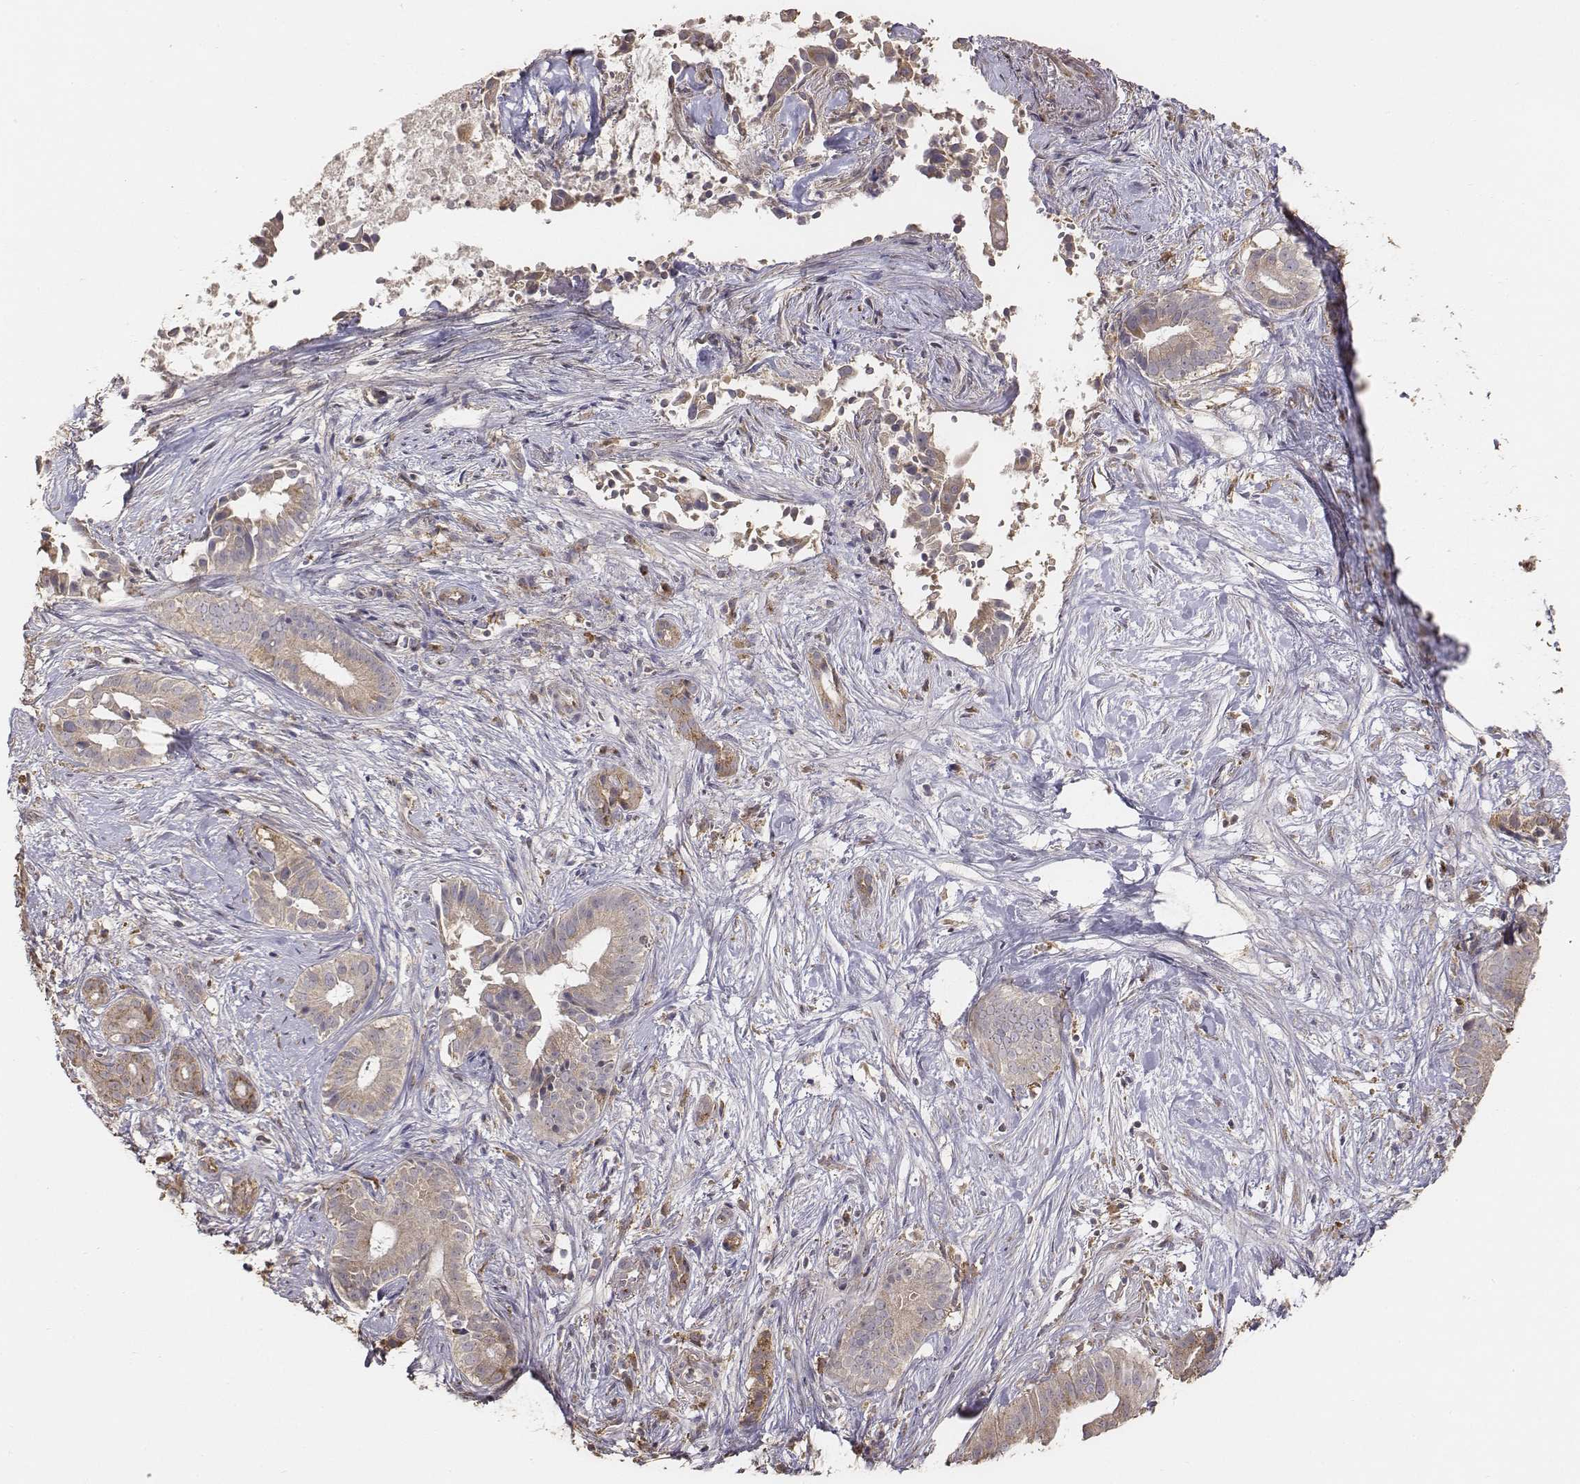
{"staining": {"intensity": "weak", "quantity": ">75%", "location": "cytoplasmic/membranous"}, "tissue": "pancreatic cancer", "cell_type": "Tumor cells", "image_type": "cancer", "snomed": [{"axis": "morphology", "description": "Adenocarcinoma, NOS"}, {"axis": "topography", "description": "Pancreas"}], "caption": "IHC photomicrograph of human pancreatic cancer (adenocarcinoma) stained for a protein (brown), which demonstrates low levels of weak cytoplasmic/membranous positivity in approximately >75% of tumor cells.", "gene": "AP1B1", "patient": {"sex": "male", "age": 61}}